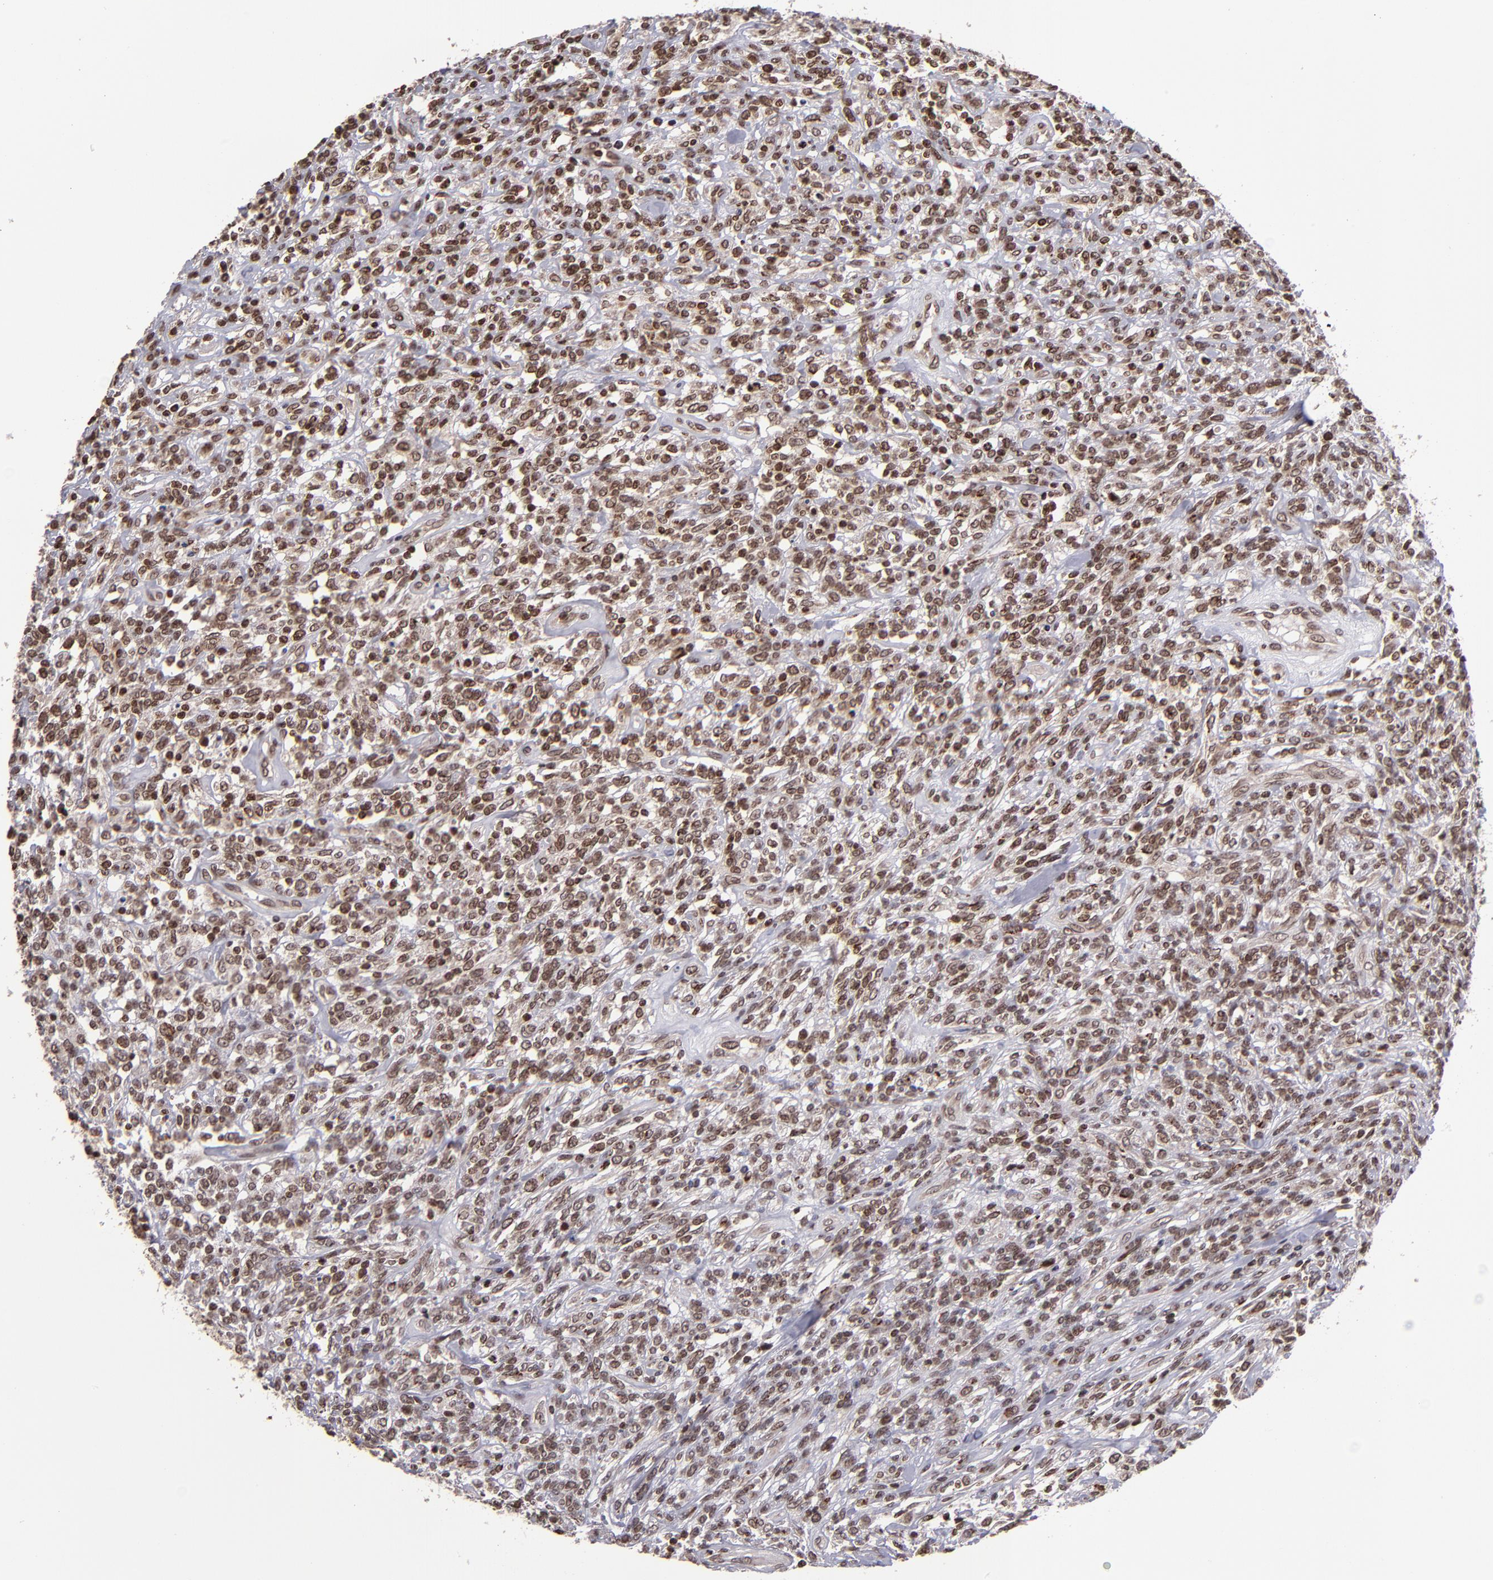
{"staining": {"intensity": "moderate", "quantity": ">75%", "location": "nuclear"}, "tissue": "lymphoma", "cell_type": "Tumor cells", "image_type": "cancer", "snomed": [{"axis": "morphology", "description": "Malignant lymphoma, non-Hodgkin's type, High grade"}, {"axis": "topography", "description": "Lymph node"}], "caption": "Protein expression by IHC exhibits moderate nuclear positivity in approximately >75% of tumor cells in lymphoma.", "gene": "CSDC2", "patient": {"sex": "female", "age": 73}}